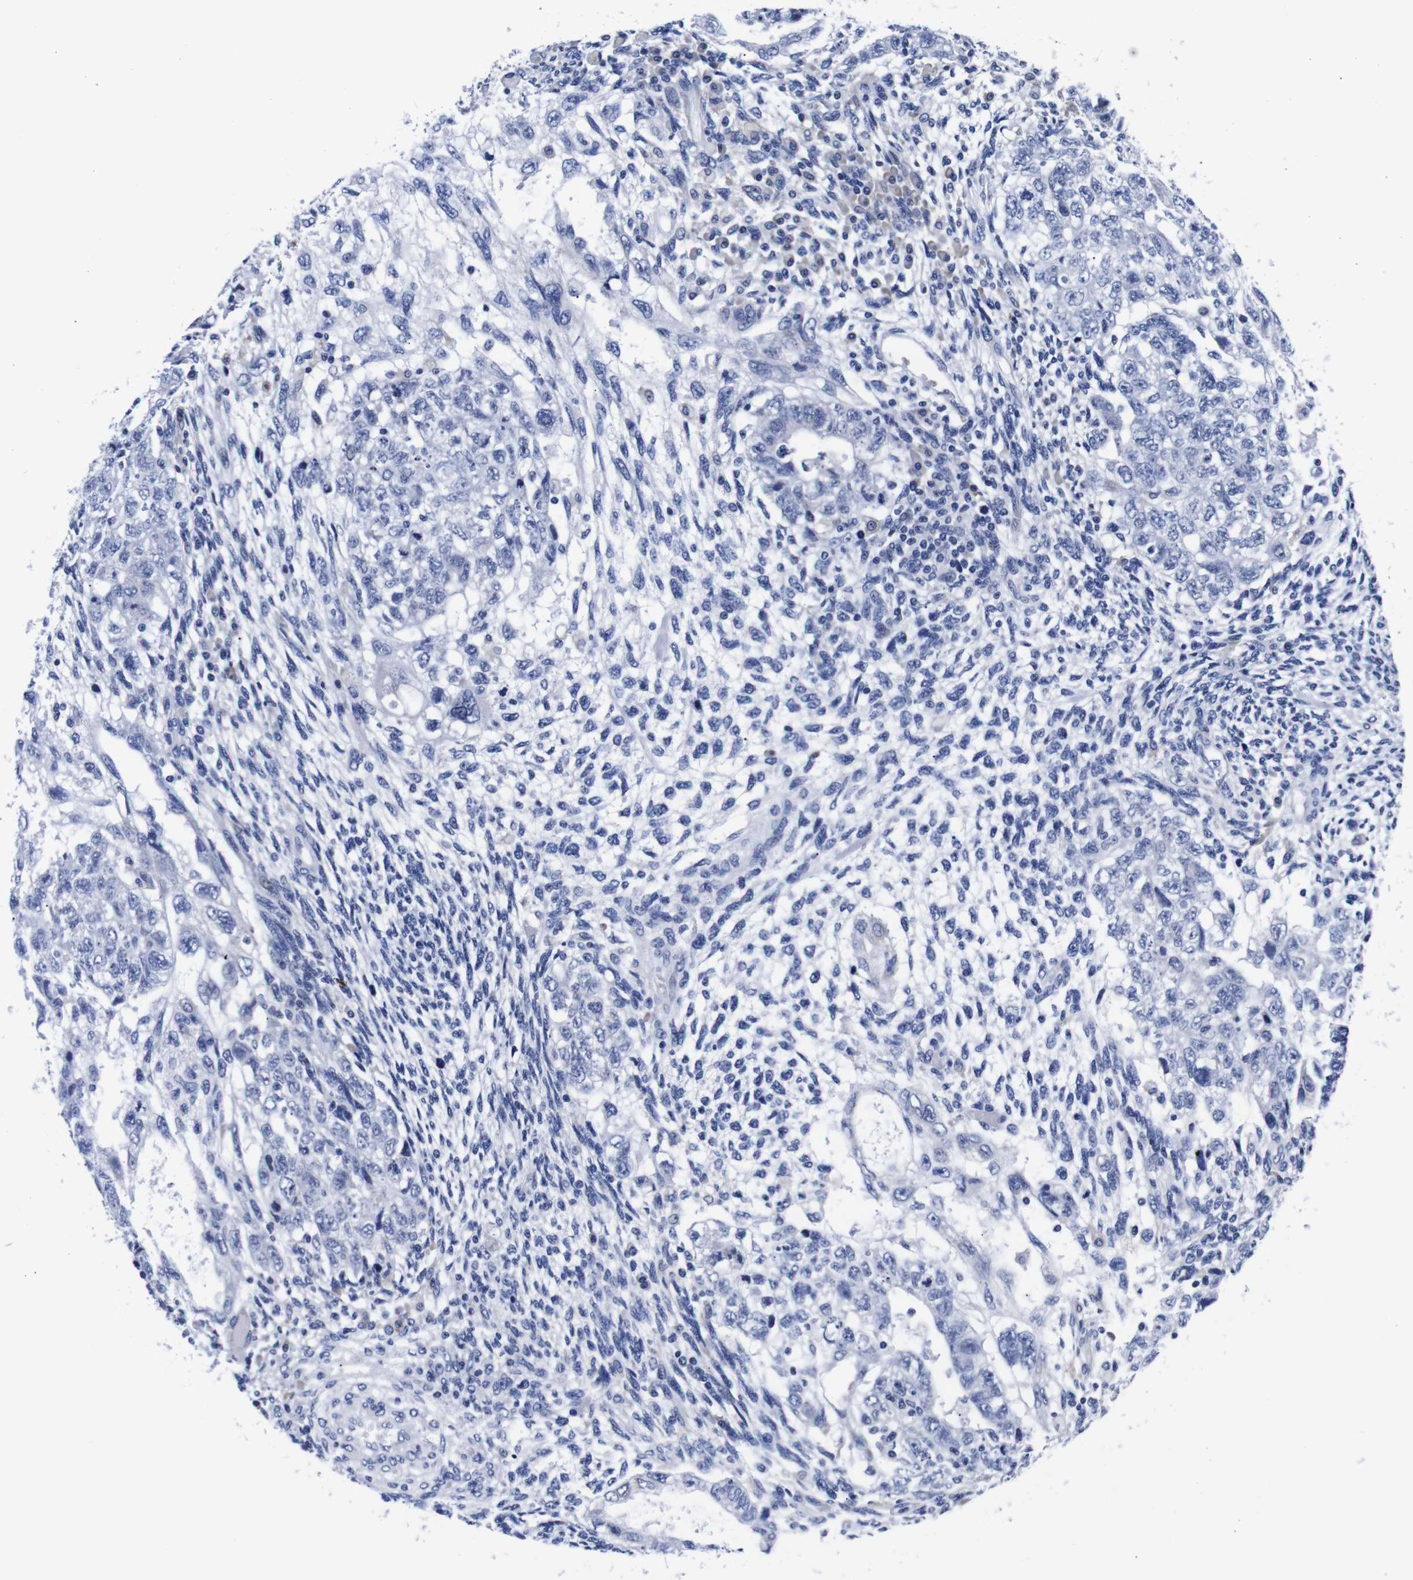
{"staining": {"intensity": "negative", "quantity": "none", "location": "none"}, "tissue": "testis cancer", "cell_type": "Tumor cells", "image_type": "cancer", "snomed": [{"axis": "morphology", "description": "Normal tissue, NOS"}, {"axis": "morphology", "description": "Carcinoma, Embryonal, NOS"}, {"axis": "topography", "description": "Testis"}], "caption": "Immunohistochemistry (IHC) photomicrograph of neoplastic tissue: human testis cancer stained with DAB (3,3'-diaminobenzidine) exhibits no significant protein positivity in tumor cells.", "gene": "CLEC4G", "patient": {"sex": "male", "age": 36}}